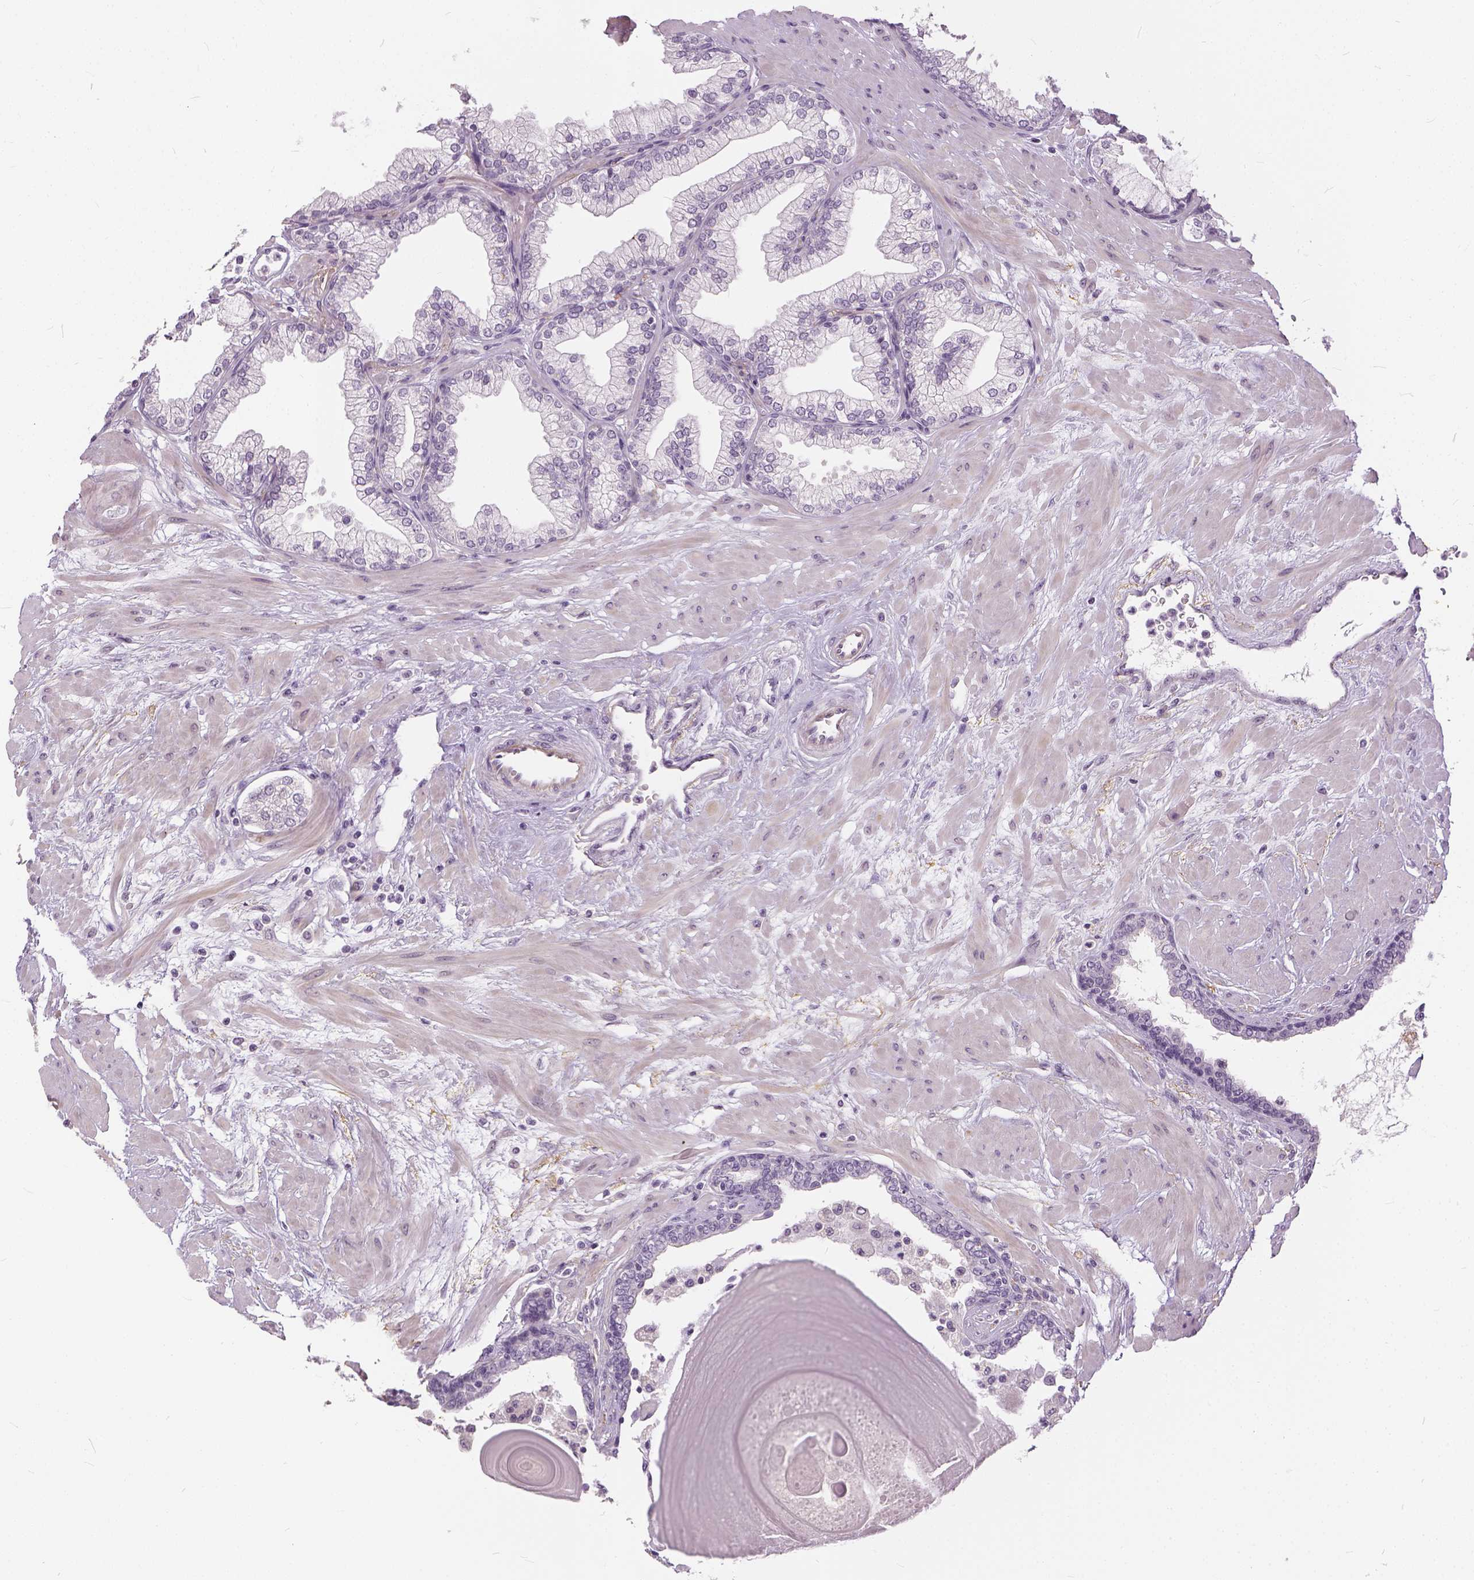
{"staining": {"intensity": "negative", "quantity": "none", "location": "none"}, "tissue": "prostate", "cell_type": "Glandular cells", "image_type": "normal", "snomed": [{"axis": "morphology", "description": "Normal tissue, NOS"}, {"axis": "topography", "description": "Prostate"}, {"axis": "topography", "description": "Peripheral nerve tissue"}], "caption": "Immunohistochemistry of benign human prostate displays no staining in glandular cells. (Brightfield microscopy of DAB (3,3'-diaminobenzidine) immunohistochemistry (IHC) at high magnification).", "gene": "ANO2", "patient": {"sex": "male", "age": 61}}